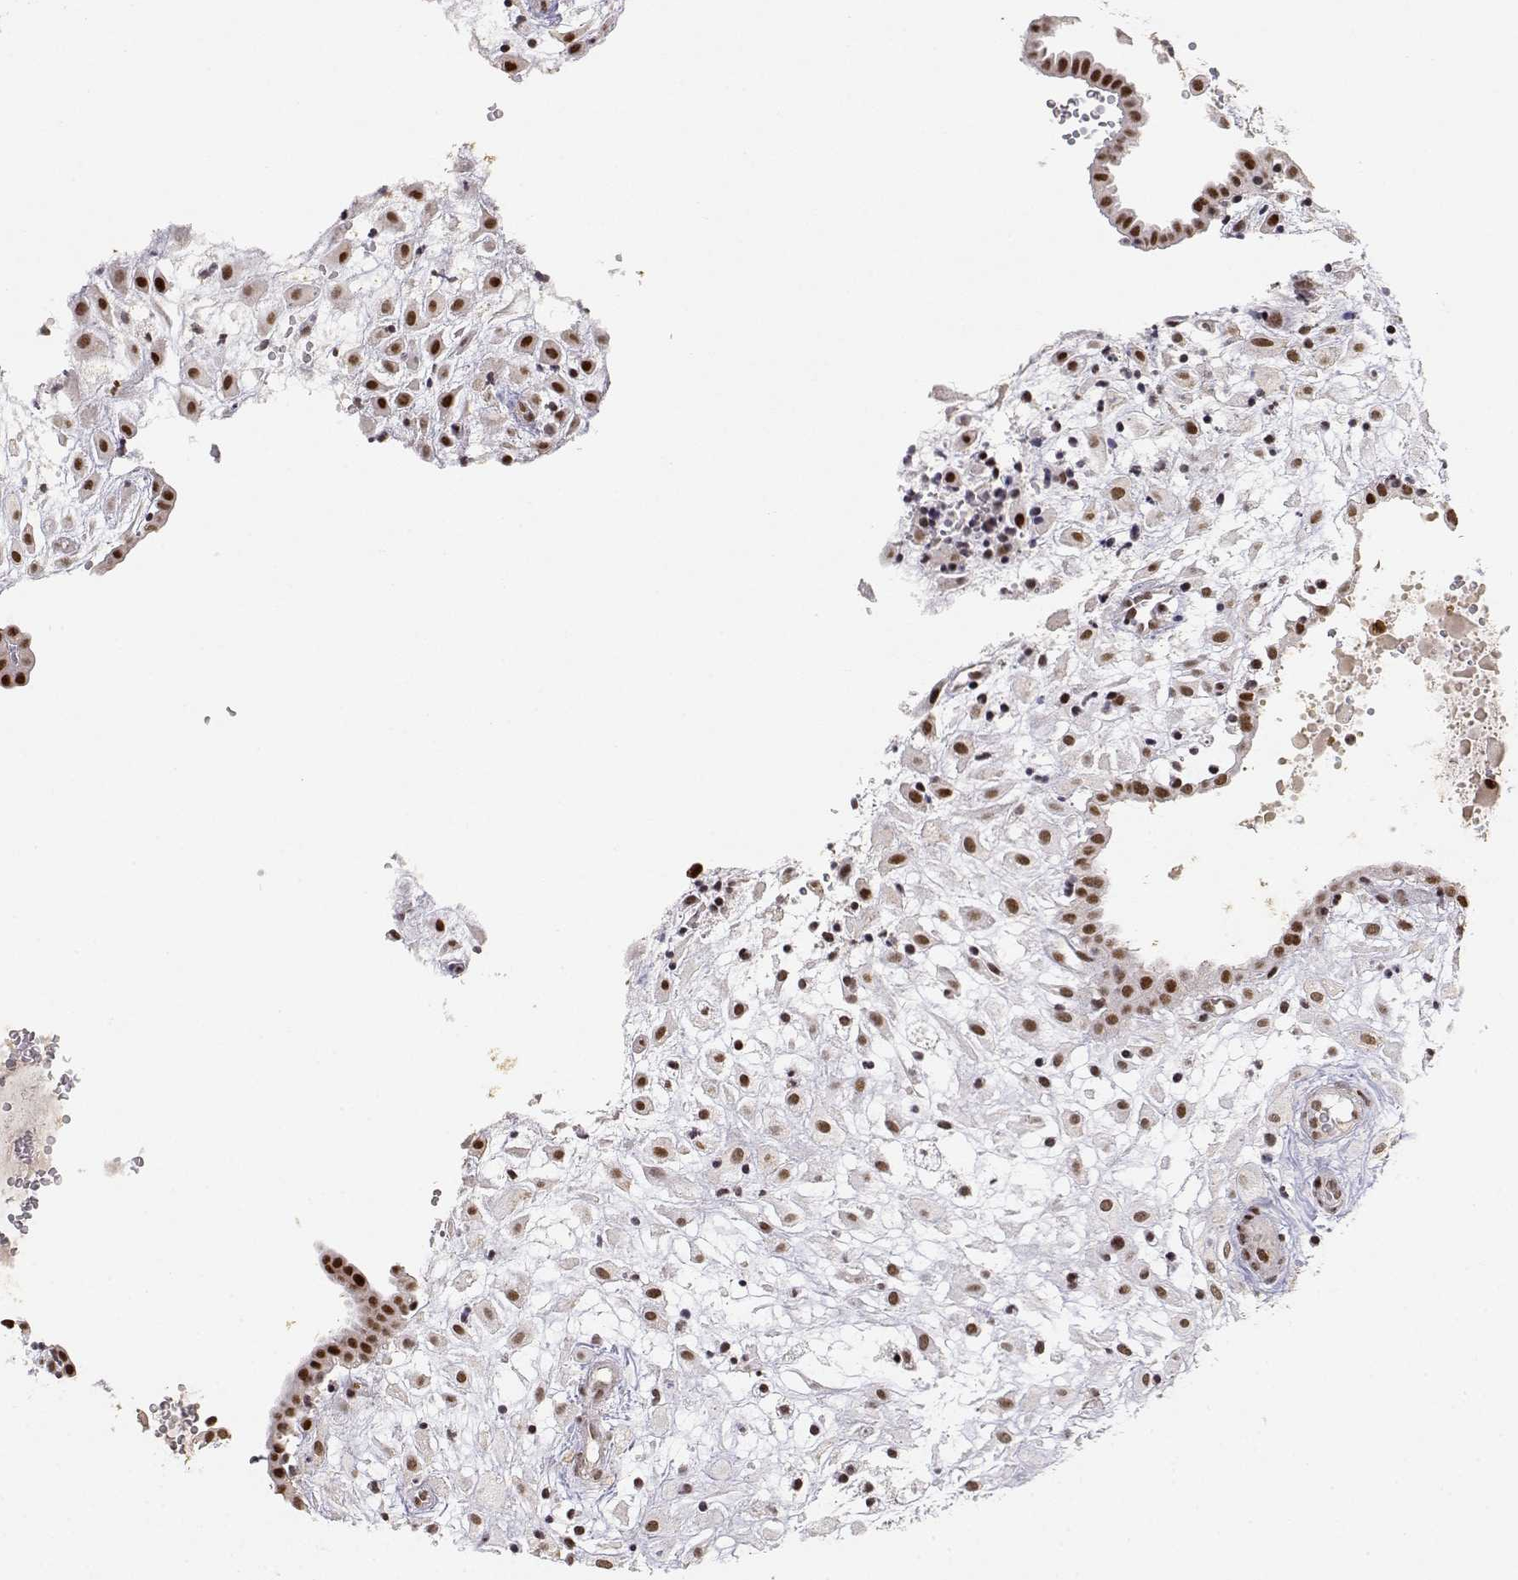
{"staining": {"intensity": "moderate", "quantity": ">75%", "location": "nuclear"}, "tissue": "placenta", "cell_type": "Decidual cells", "image_type": "normal", "snomed": [{"axis": "morphology", "description": "Normal tissue, NOS"}, {"axis": "topography", "description": "Placenta"}], "caption": "Human placenta stained for a protein (brown) demonstrates moderate nuclear positive staining in about >75% of decidual cells.", "gene": "RSF1", "patient": {"sex": "female", "age": 24}}